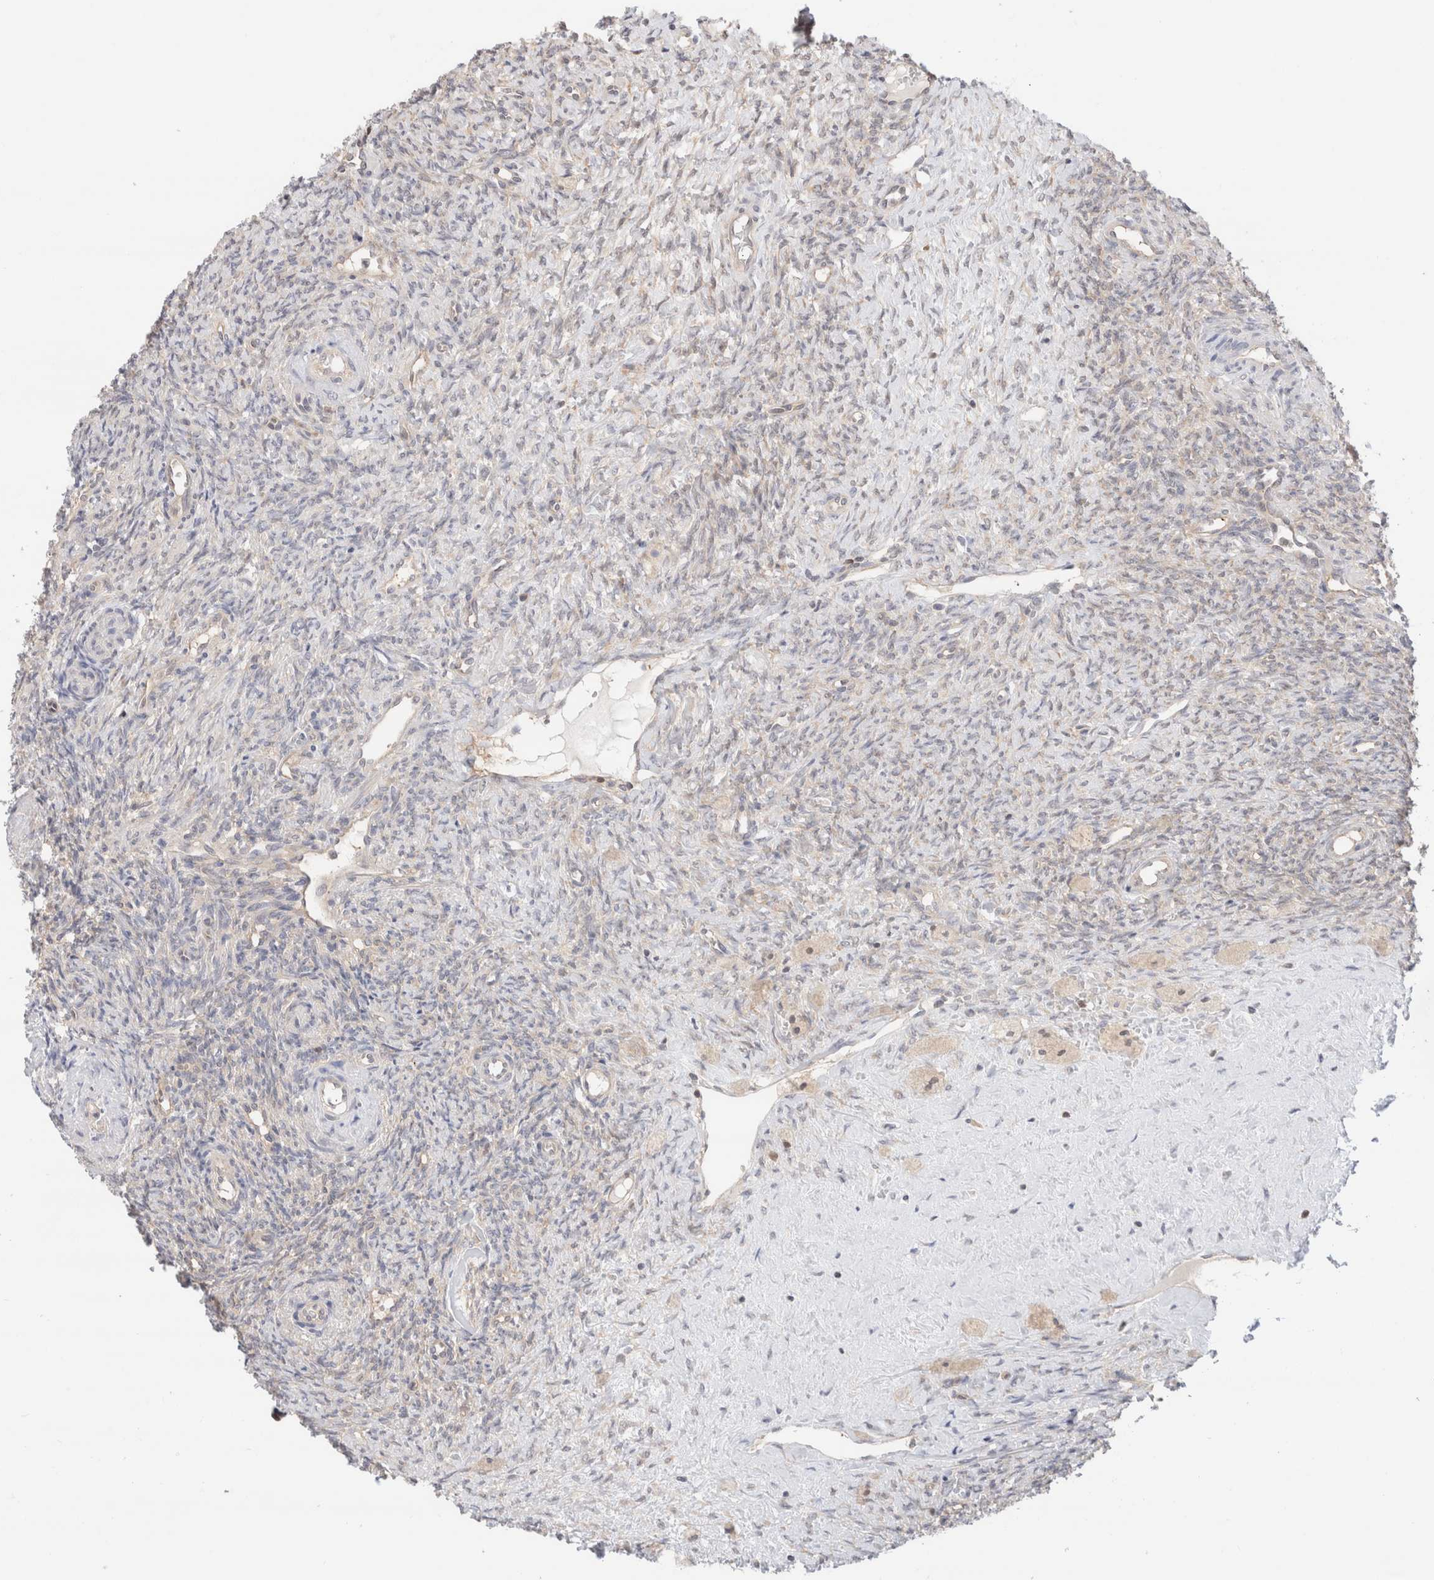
{"staining": {"intensity": "weak", "quantity": ">75%", "location": "cytoplasmic/membranous"}, "tissue": "ovary", "cell_type": "Follicle cells", "image_type": "normal", "snomed": [{"axis": "morphology", "description": "Normal tissue, NOS"}, {"axis": "topography", "description": "Ovary"}], "caption": "Unremarkable ovary reveals weak cytoplasmic/membranous staining in about >75% of follicle cells, visualized by immunohistochemistry. (Stains: DAB (3,3'-diaminobenzidine) in brown, nuclei in blue, Microscopy: brightfield microscopy at high magnification).", "gene": "C17orf97", "patient": {"sex": "female", "age": 41}}